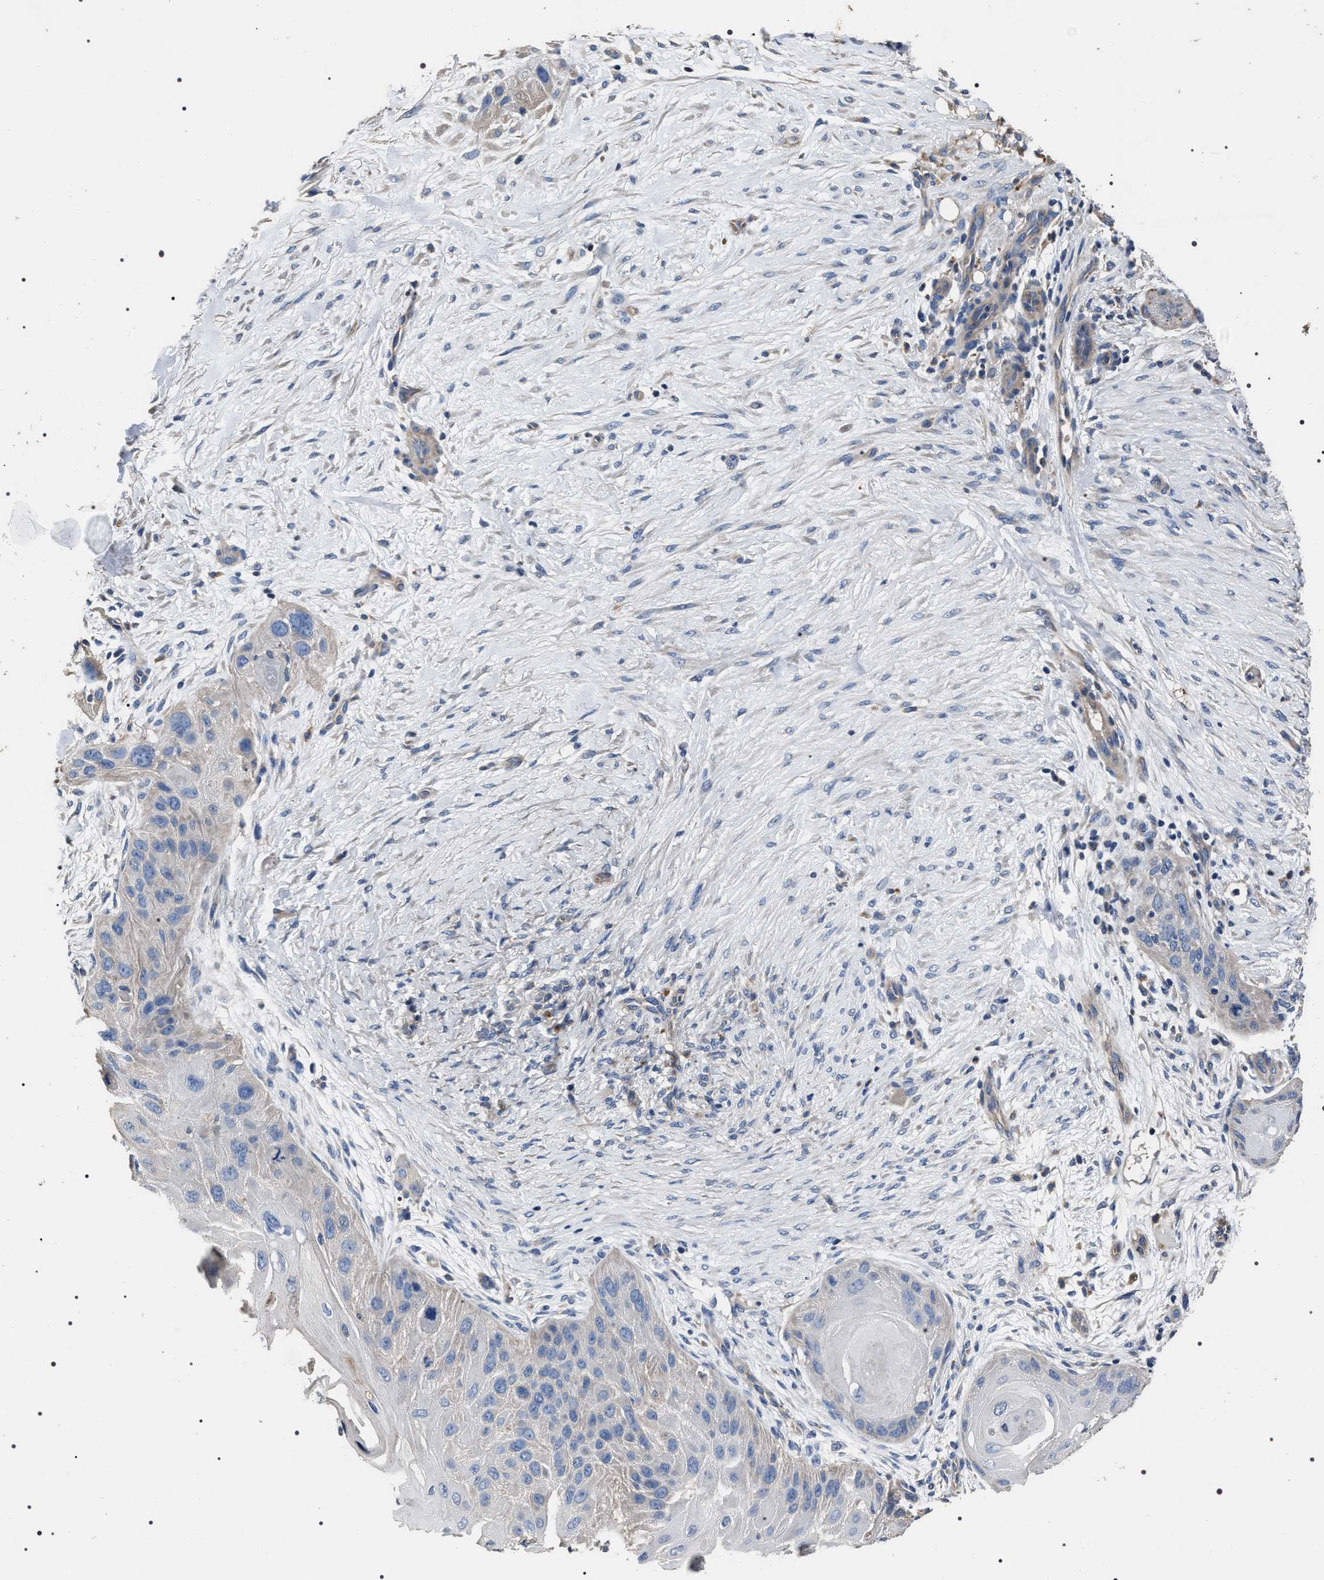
{"staining": {"intensity": "negative", "quantity": "none", "location": "none"}, "tissue": "skin cancer", "cell_type": "Tumor cells", "image_type": "cancer", "snomed": [{"axis": "morphology", "description": "Squamous cell carcinoma, NOS"}, {"axis": "topography", "description": "Skin"}], "caption": "Skin squamous cell carcinoma was stained to show a protein in brown. There is no significant positivity in tumor cells.", "gene": "TRIM54", "patient": {"sex": "female", "age": 77}}